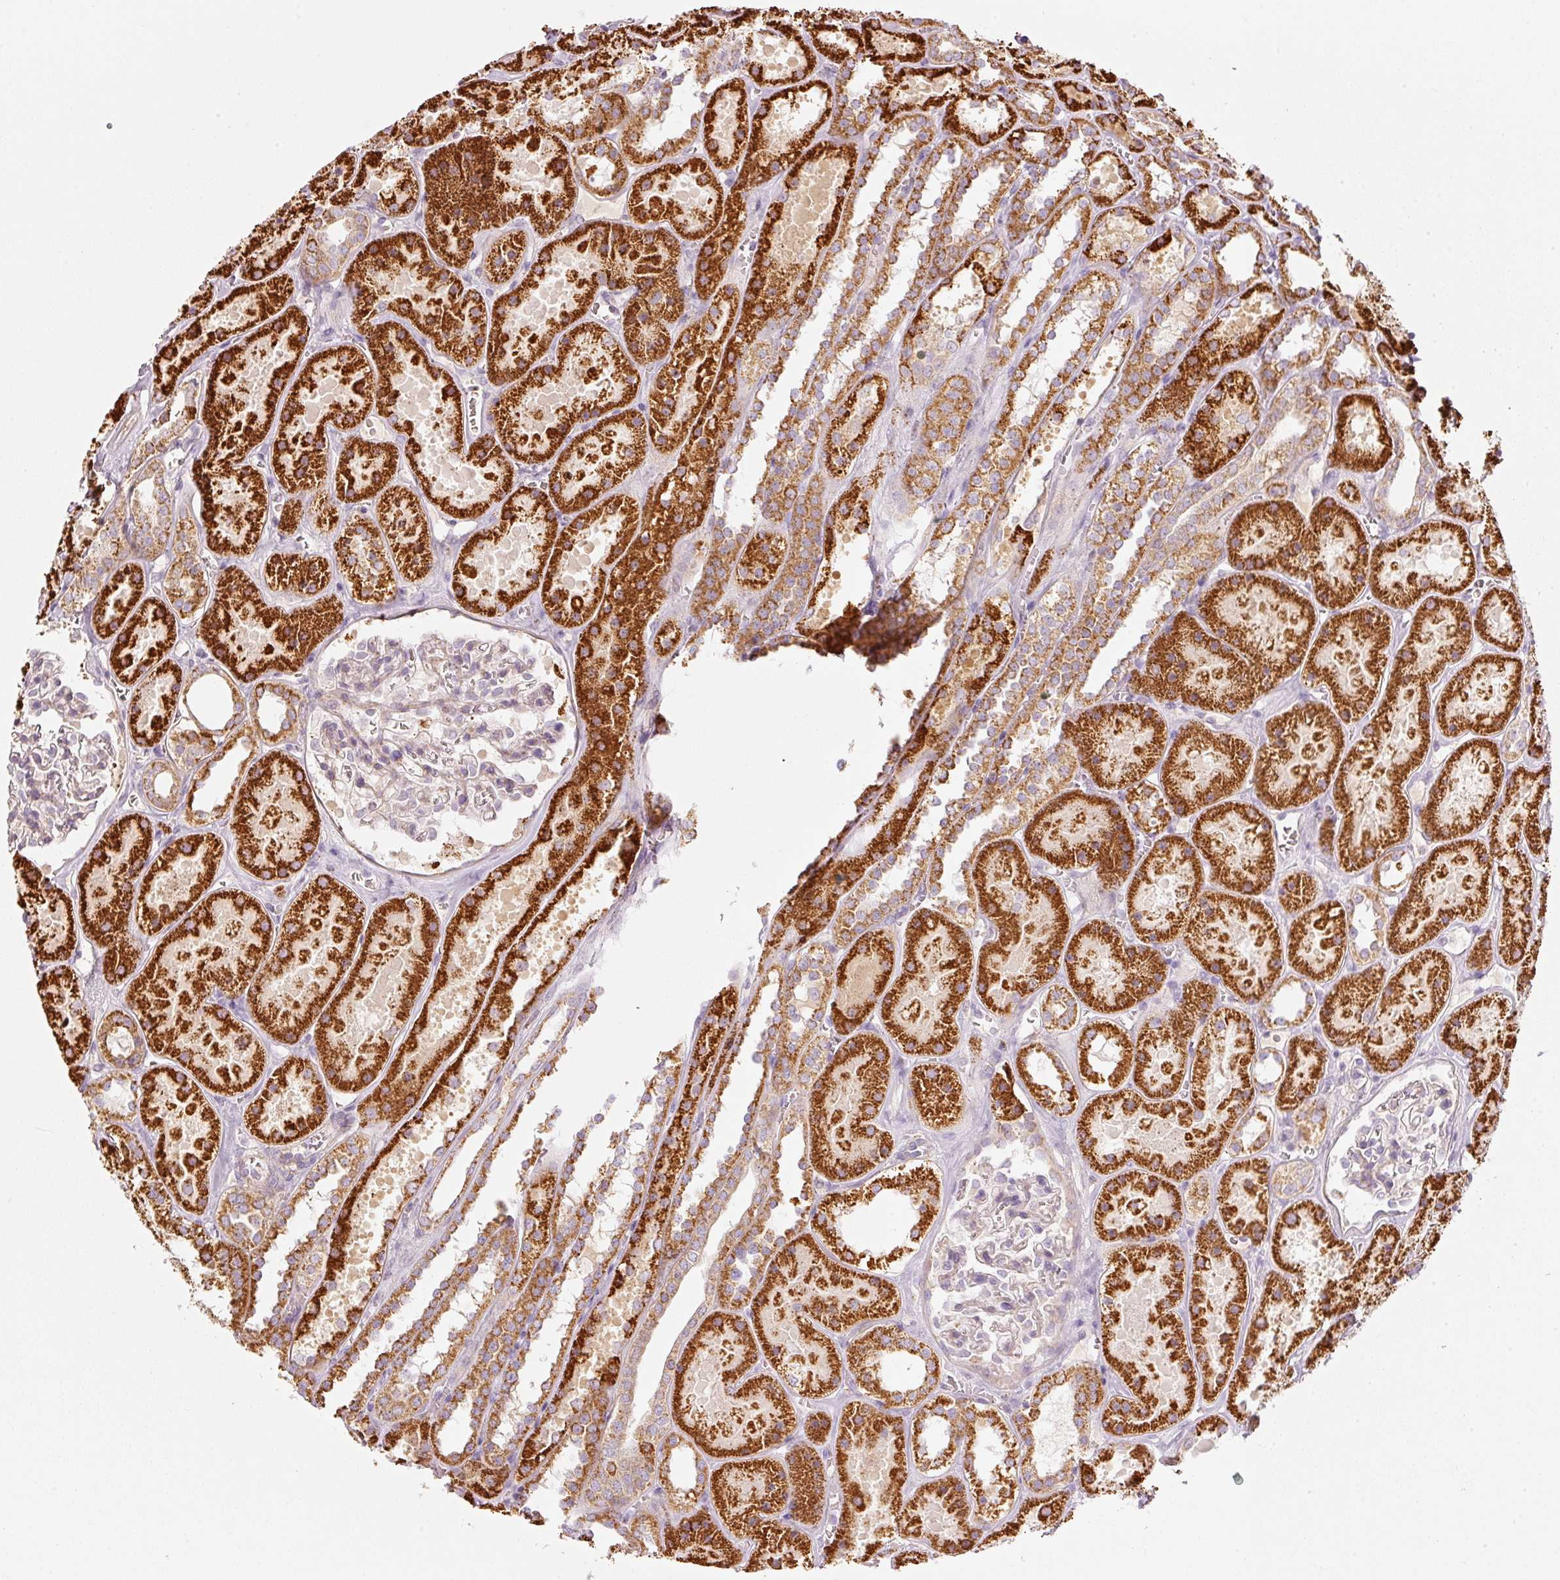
{"staining": {"intensity": "negative", "quantity": "none", "location": "none"}, "tissue": "kidney", "cell_type": "Cells in glomeruli", "image_type": "normal", "snomed": [{"axis": "morphology", "description": "Normal tissue, NOS"}, {"axis": "topography", "description": "Kidney"}], "caption": "A high-resolution histopathology image shows immunohistochemistry (IHC) staining of unremarkable kidney, which reveals no significant positivity in cells in glomeruli. (IHC, brightfield microscopy, high magnification).", "gene": "C17orf98", "patient": {"sex": "female", "age": 41}}